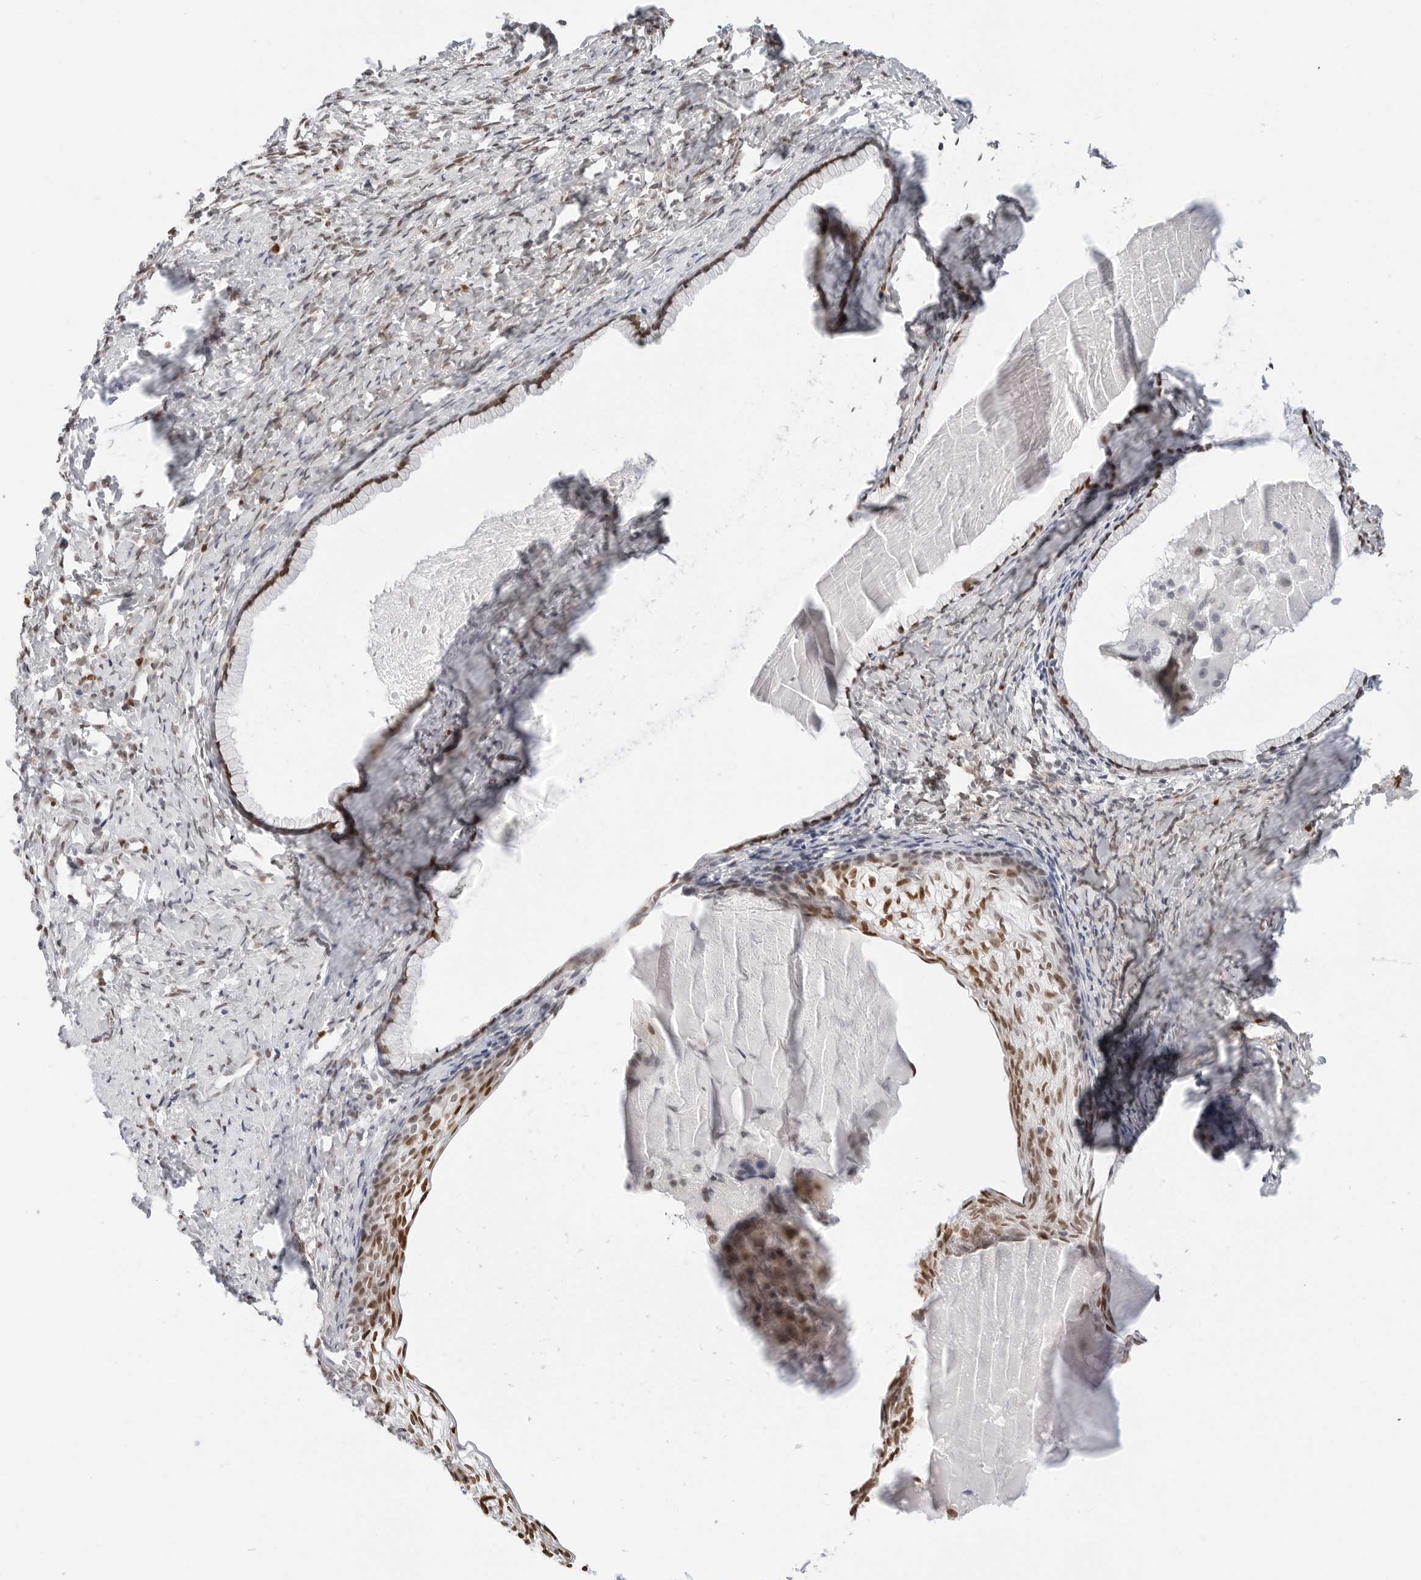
{"staining": {"intensity": "strong", "quantity": ">75%", "location": "cytoplasmic/membranous,nuclear"}, "tissue": "cervix", "cell_type": "Glandular cells", "image_type": "normal", "snomed": [{"axis": "morphology", "description": "Normal tissue, NOS"}, {"axis": "topography", "description": "Cervix"}], "caption": "Immunohistochemical staining of unremarkable human cervix displays strong cytoplasmic/membranous,nuclear protein expression in approximately >75% of glandular cells. The protein is shown in brown color, while the nuclei are stained blue.", "gene": "SPIDR", "patient": {"sex": "female", "age": 75}}